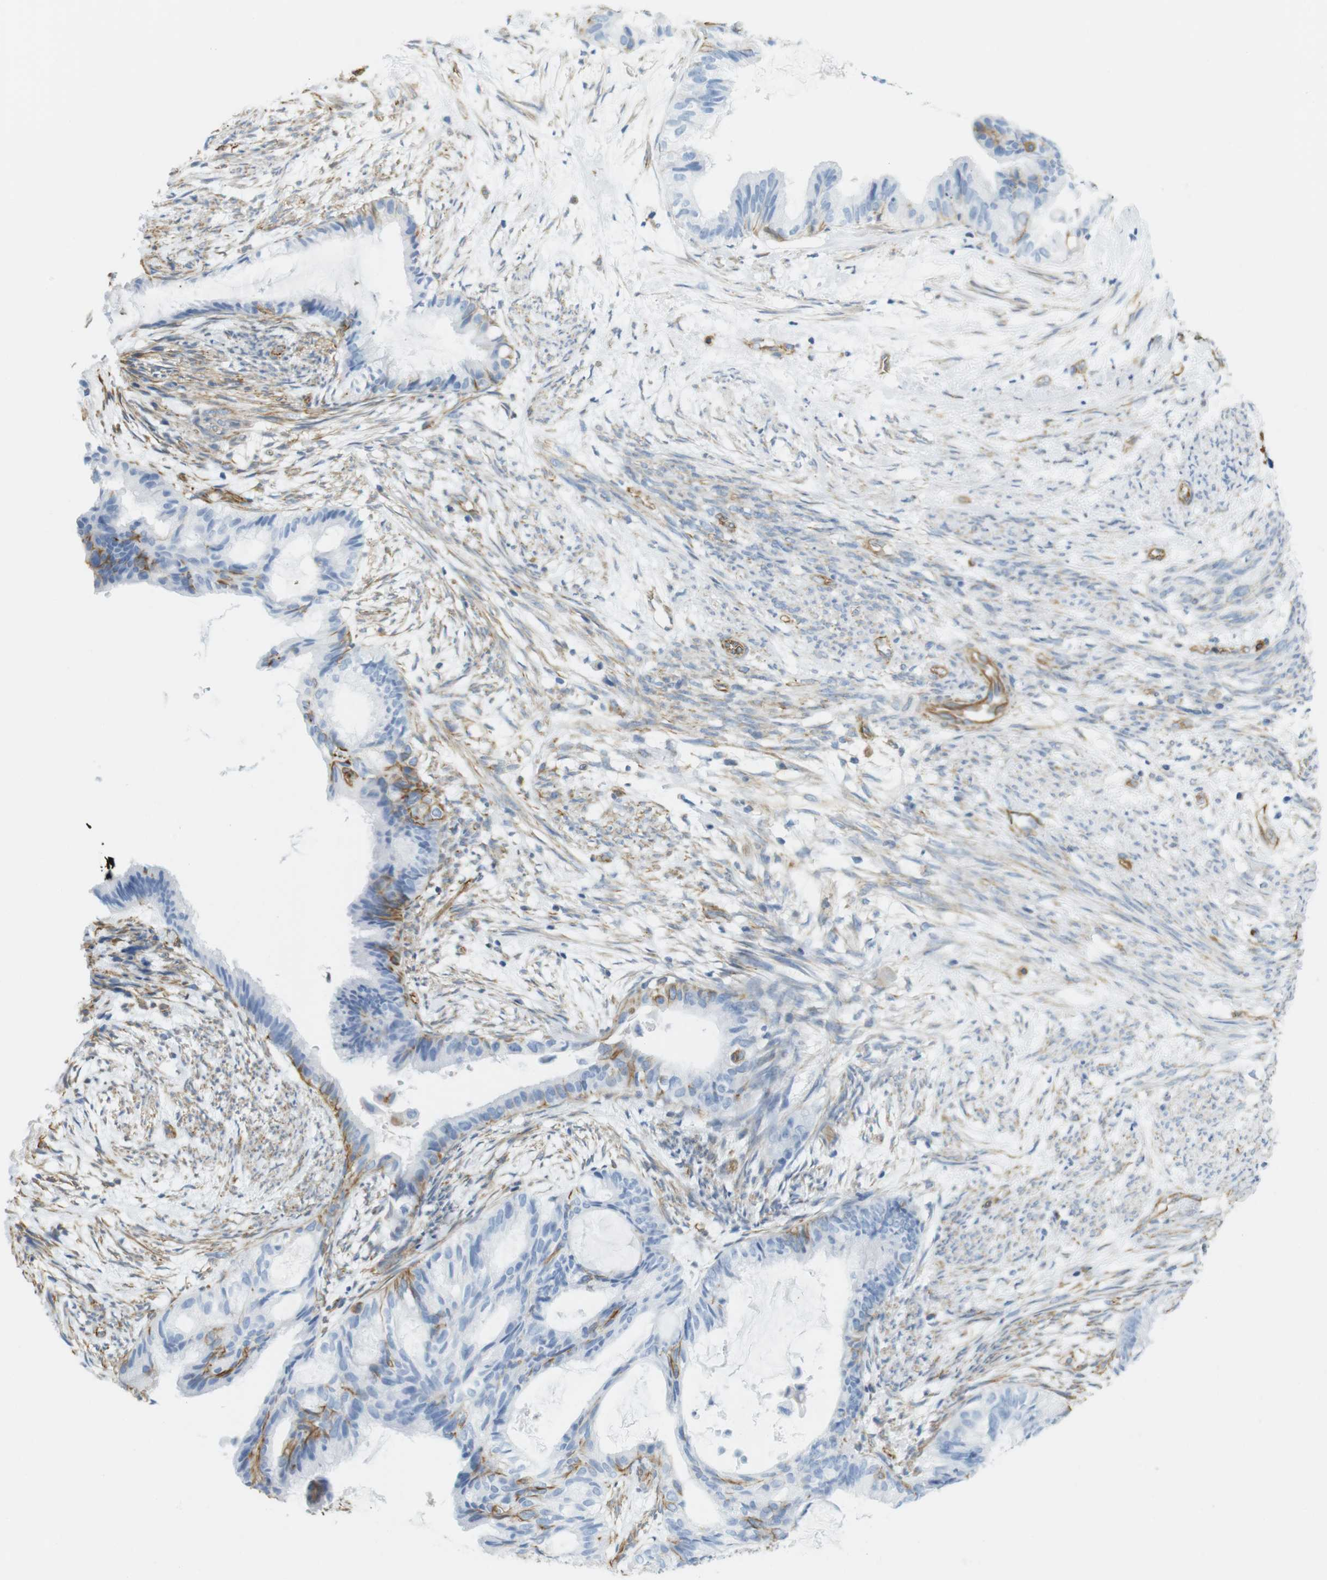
{"staining": {"intensity": "negative", "quantity": "none", "location": "none"}, "tissue": "cervical cancer", "cell_type": "Tumor cells", "image_type": "cancer", "snomed": [{"axis": "morphology", "description": "Normal tissue, NOS"}, {"axis": "morphology", "description": "Adenocarcinoma, NOS"}, {"axis": "topography", "description": "Cervix"}, {"axis": "topography", "description": "Endometrium"}], "caption": "This photomicrograph is of cervical cancer stained with immunohistochemistry to label a protein in brown with the nuclei are counter-stained blue. There is no positivity in tumor cells.", "gene": "MS4A10", "patient": {"sex": "female", "age": 86}}